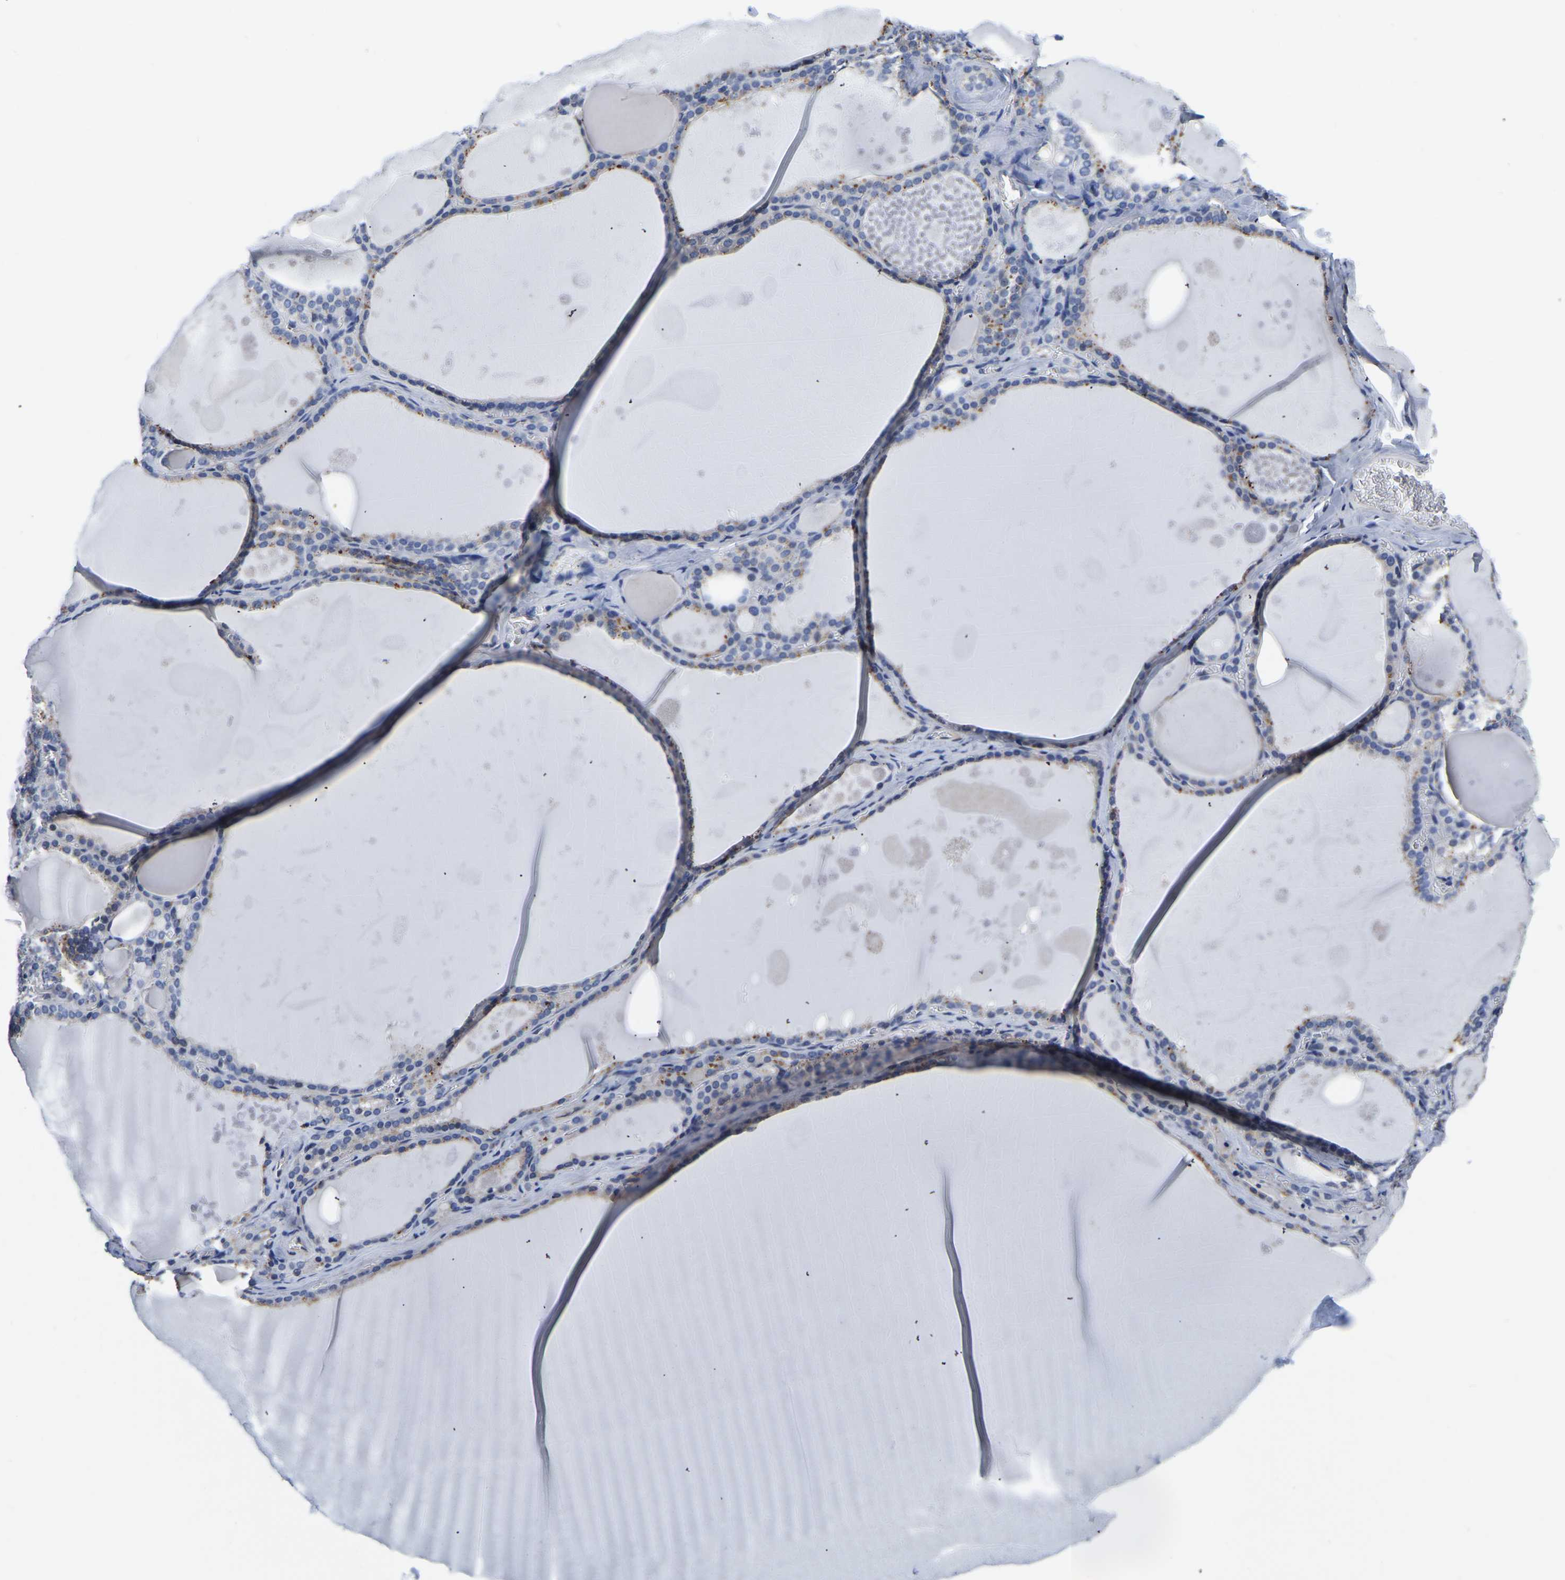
{"staining": {"intensity": "weak", "quantity": "25%-75%", "location": "cytoplasmic/membranous"}, "tissue": "thyroid gland", "cell_type": "Glandular cells", "image_type": "normal", "snomed": [{"axis": "morphology", "description": "Normal tissue, NOS"}, {"axis": "topography", "description": "Thyroid gland"}], "caption": "The immunohistochemical stain highlights weak cytoplasmic/membranous positivity in glandular cells of normal thyroid gland.", "gene": "PDLIM7", "patient": {"sex": "male", "age": 56}}